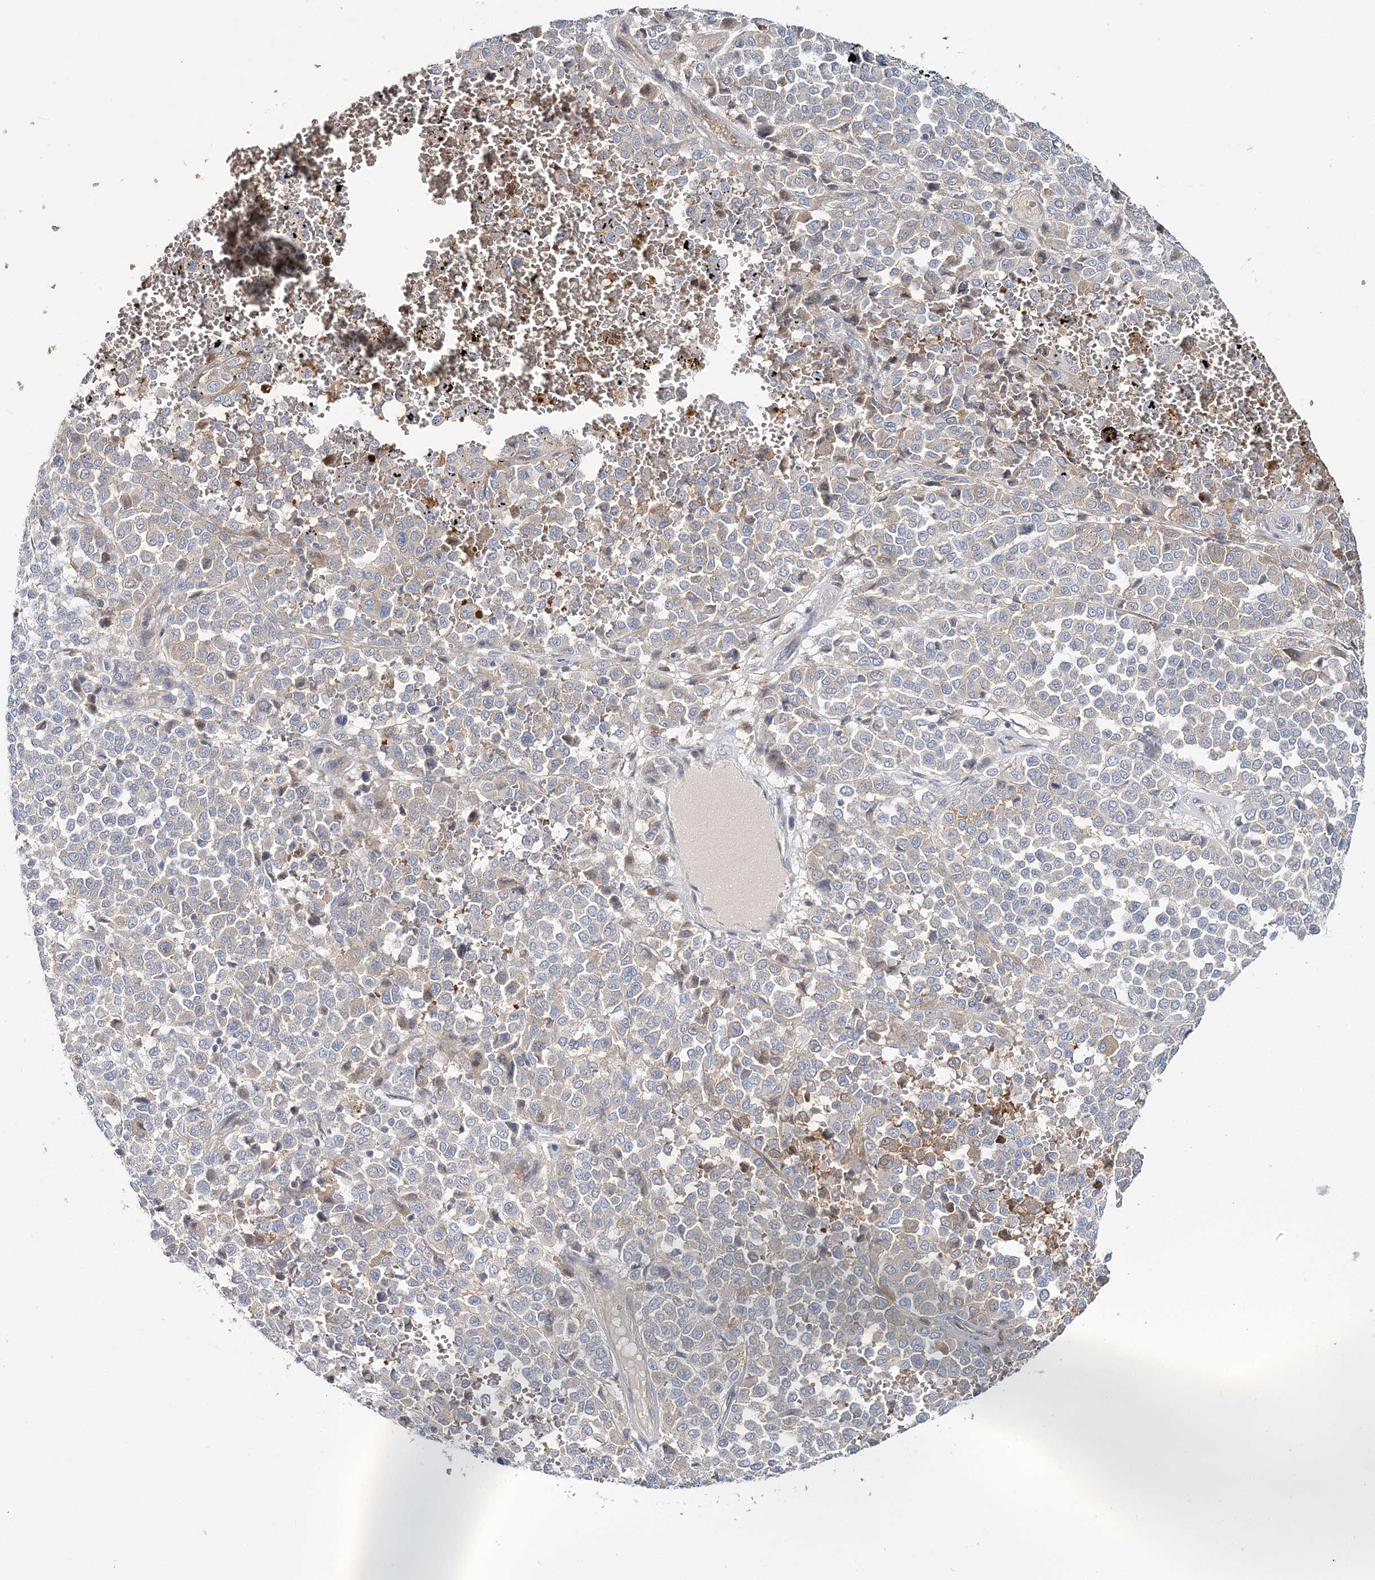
{"staining": {"intensity": "weak", "quantity": "<25%", "location": "cytoplasmic/membranous"}, "tissue": "melanoma", "cell_type": "Tumor cells", "image_type": "cancer", "snomed": [{"axis": "morphology", "description": "Malignant melanoma, Metastatic site"}, {"axis": "topography", "description": "Pancreas"}], "caption": "The photomicrograph shows no significant staining in tumor cells of malignant melanoma (metastatic site).", "gene": "ATP11B", "patient": {"sex": "female", "age": 30}}